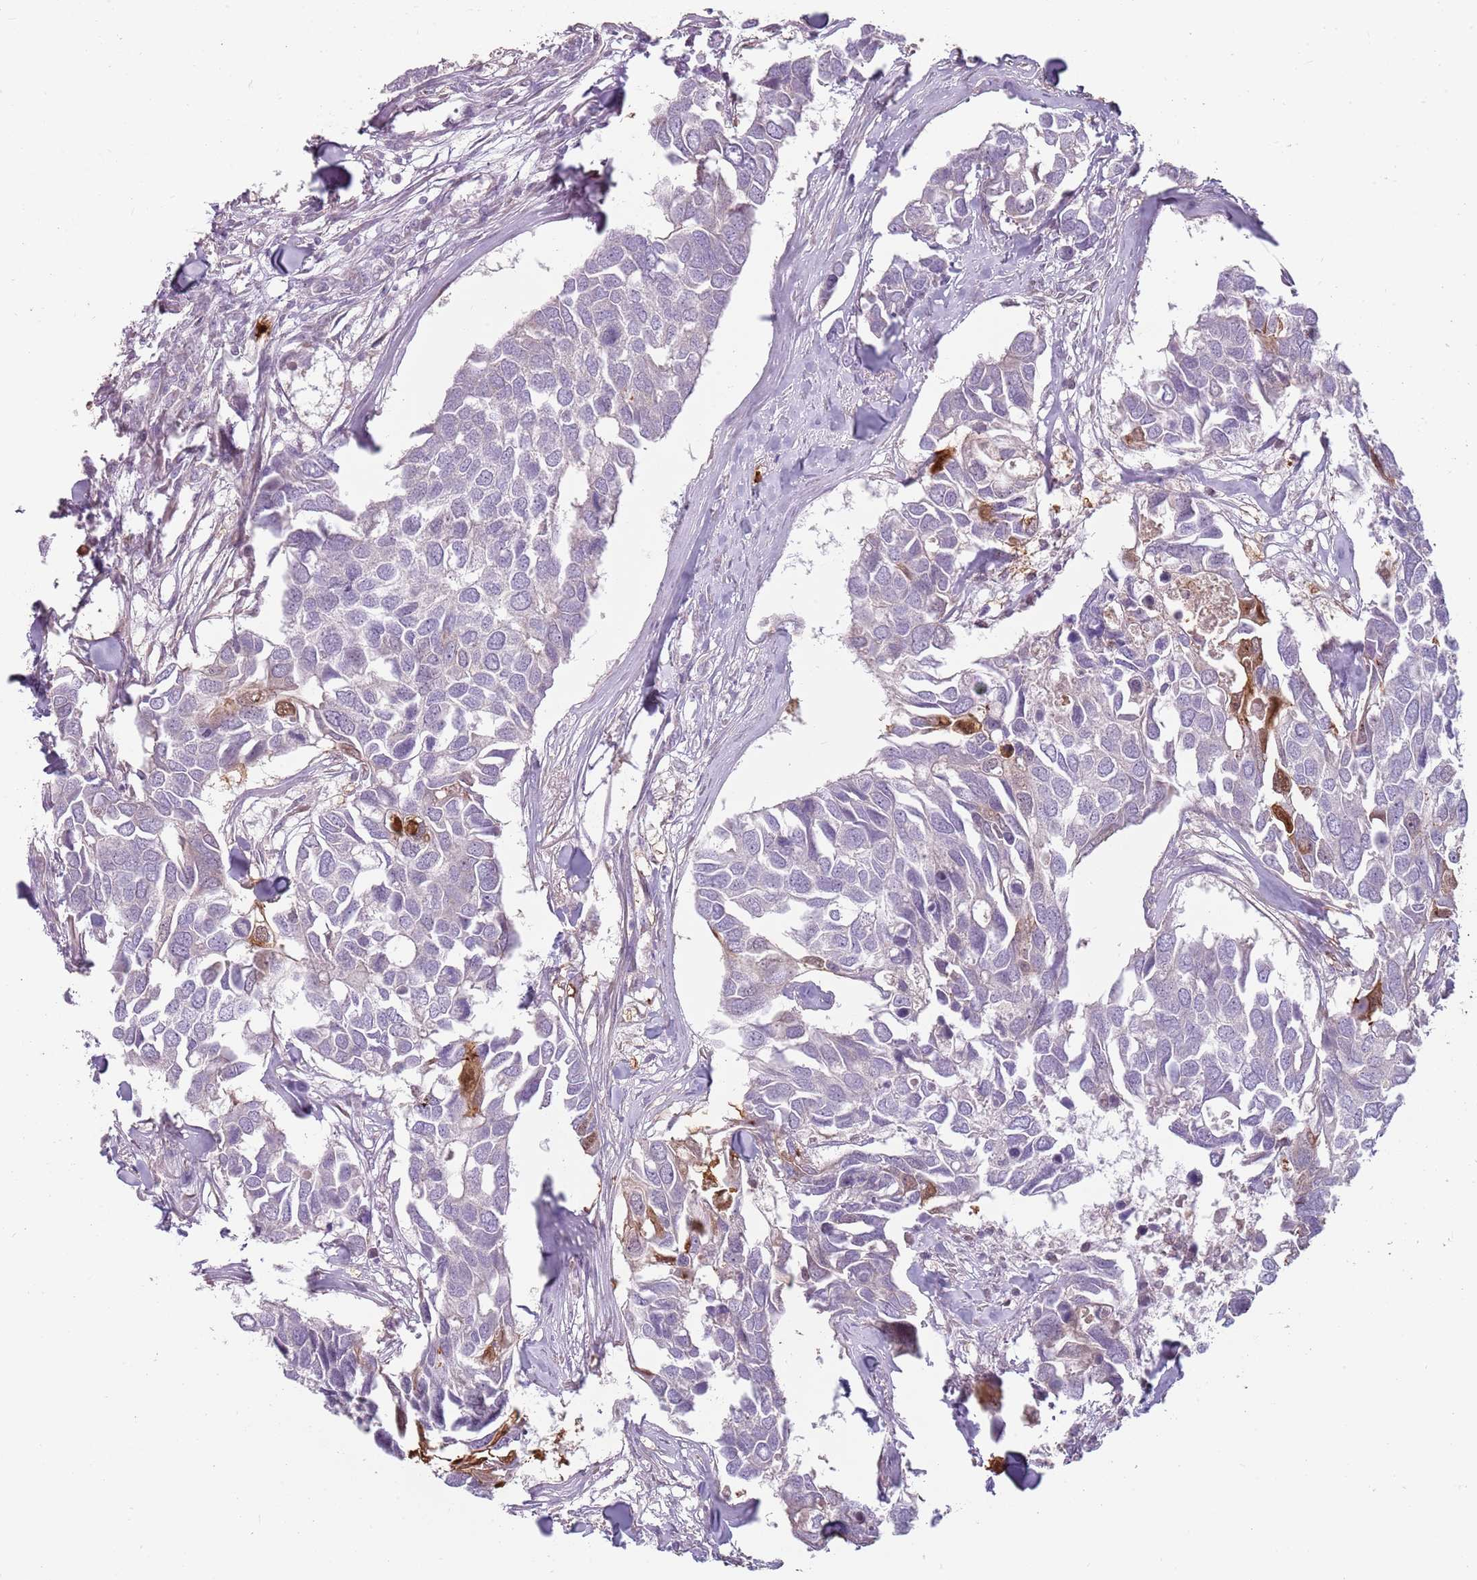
{"staining": {"intensity": "negative", "quantity": "none", "location": "none"}, "tissue": "breast cancer", "cell_type": "Tumor cells", "image_type": "cancer", "snomed": [{"axis": "morphology", "description": "Duct carcinoma"}, {"axis": "topography", "description": "Breast"}], "caption": "The IHC histopathology image has no significant expression in tumor cells of breast cancer tissue.", "gene": "SPAG4", "patient": {"sex": "female", "age": 83}}